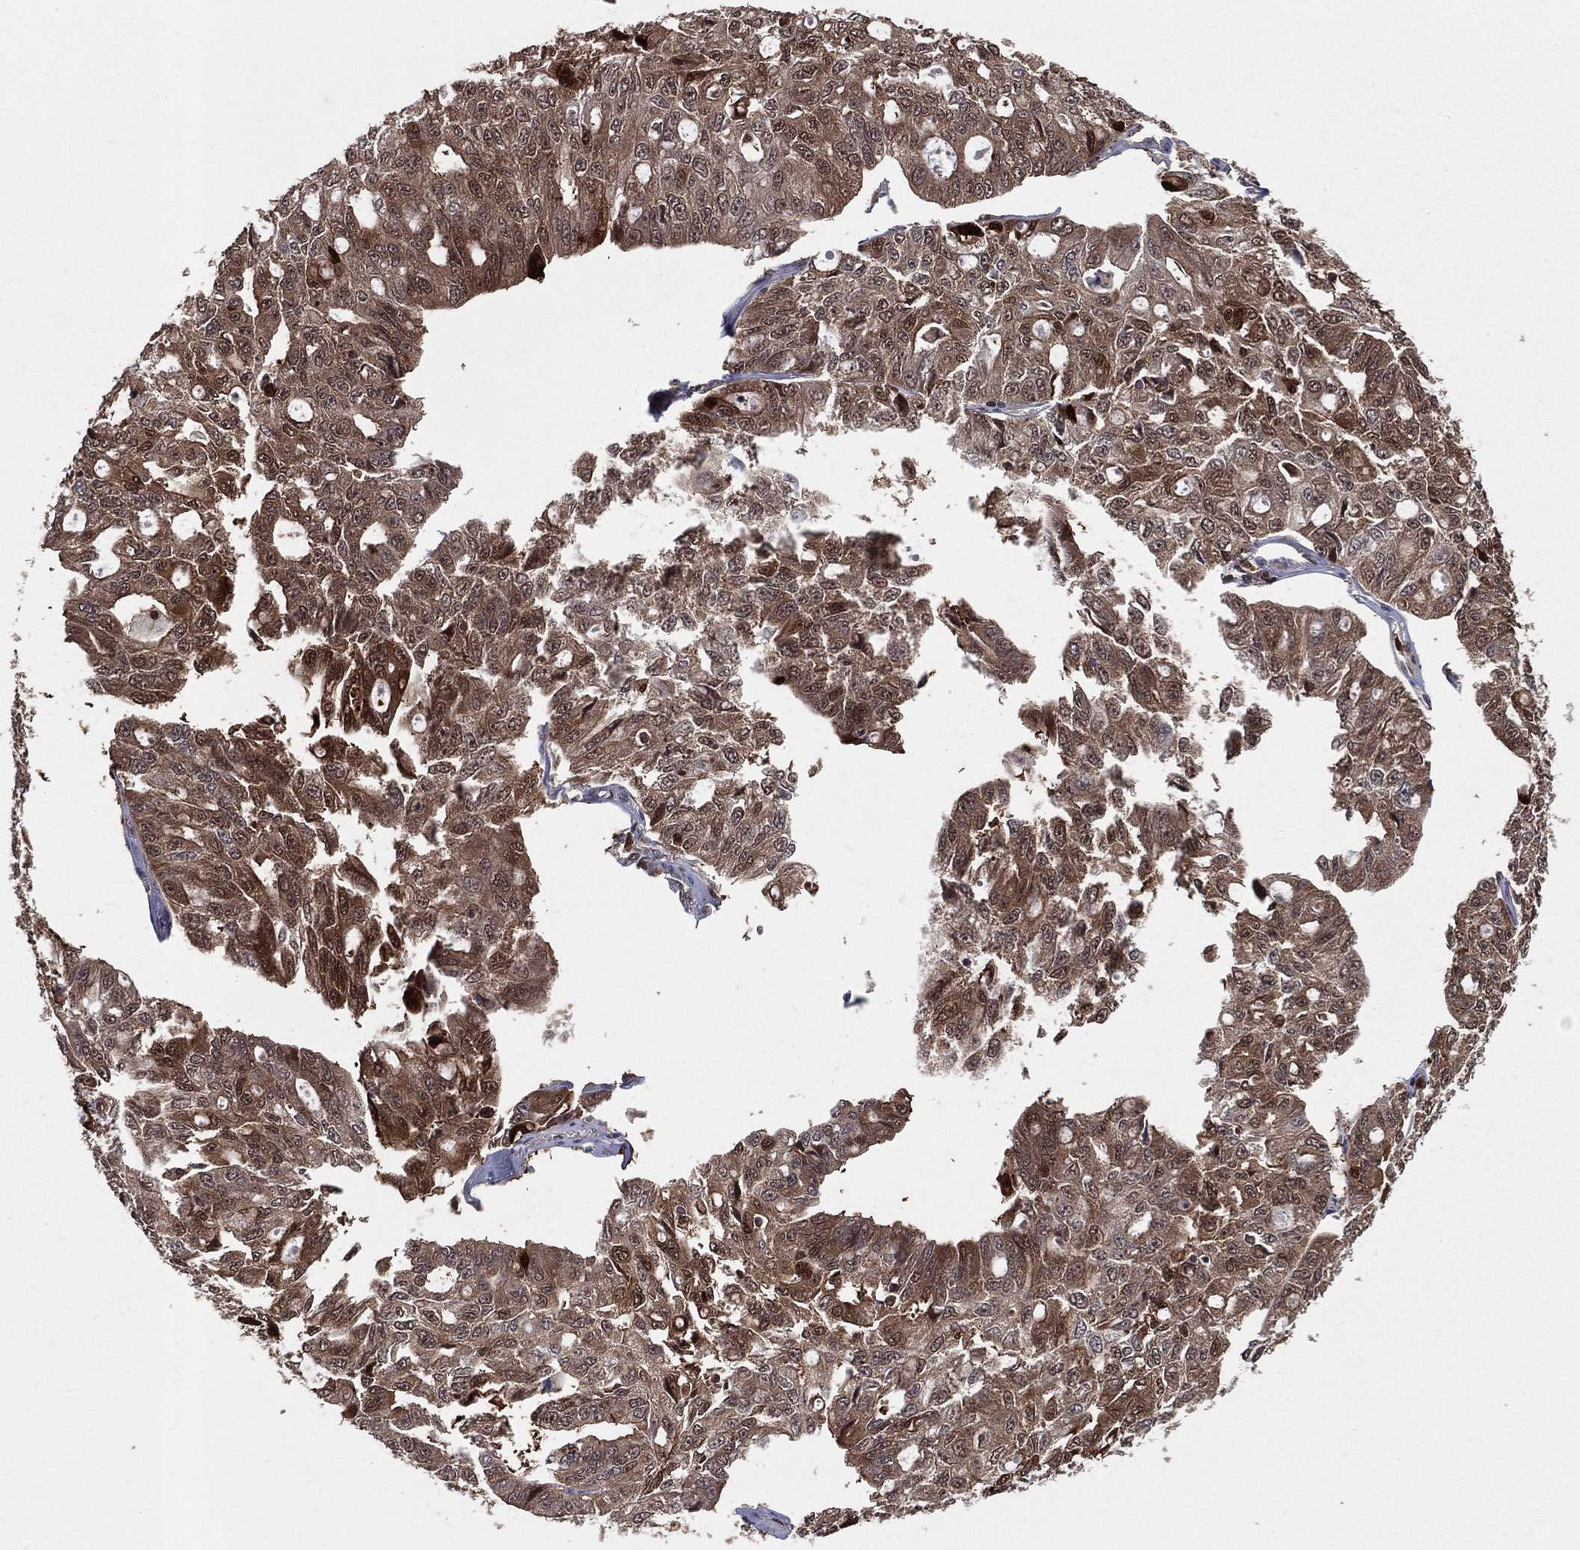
{"staining": {"intensity": "moderate", "quantity": "25%-75%", "location": "cytoplasmic/membranous"}, "tissue": "ovarian cancer", "cell_type": "Tumor cells", "image_type": "cancer", "snomed": [{"axis": "morphology", "description": "Carcinoma, endometroid"}, {"axis": "topography", "description": "Ovary"}], "caption": "Brown immunohistochemical staining in human ovarian endometroid carcinoma shows moderate cytoplasmic/membranous expression in about 25%-75% of tumor cells.", "gene": "ENO1", "patient": {"sex": "female", "age": 65}}